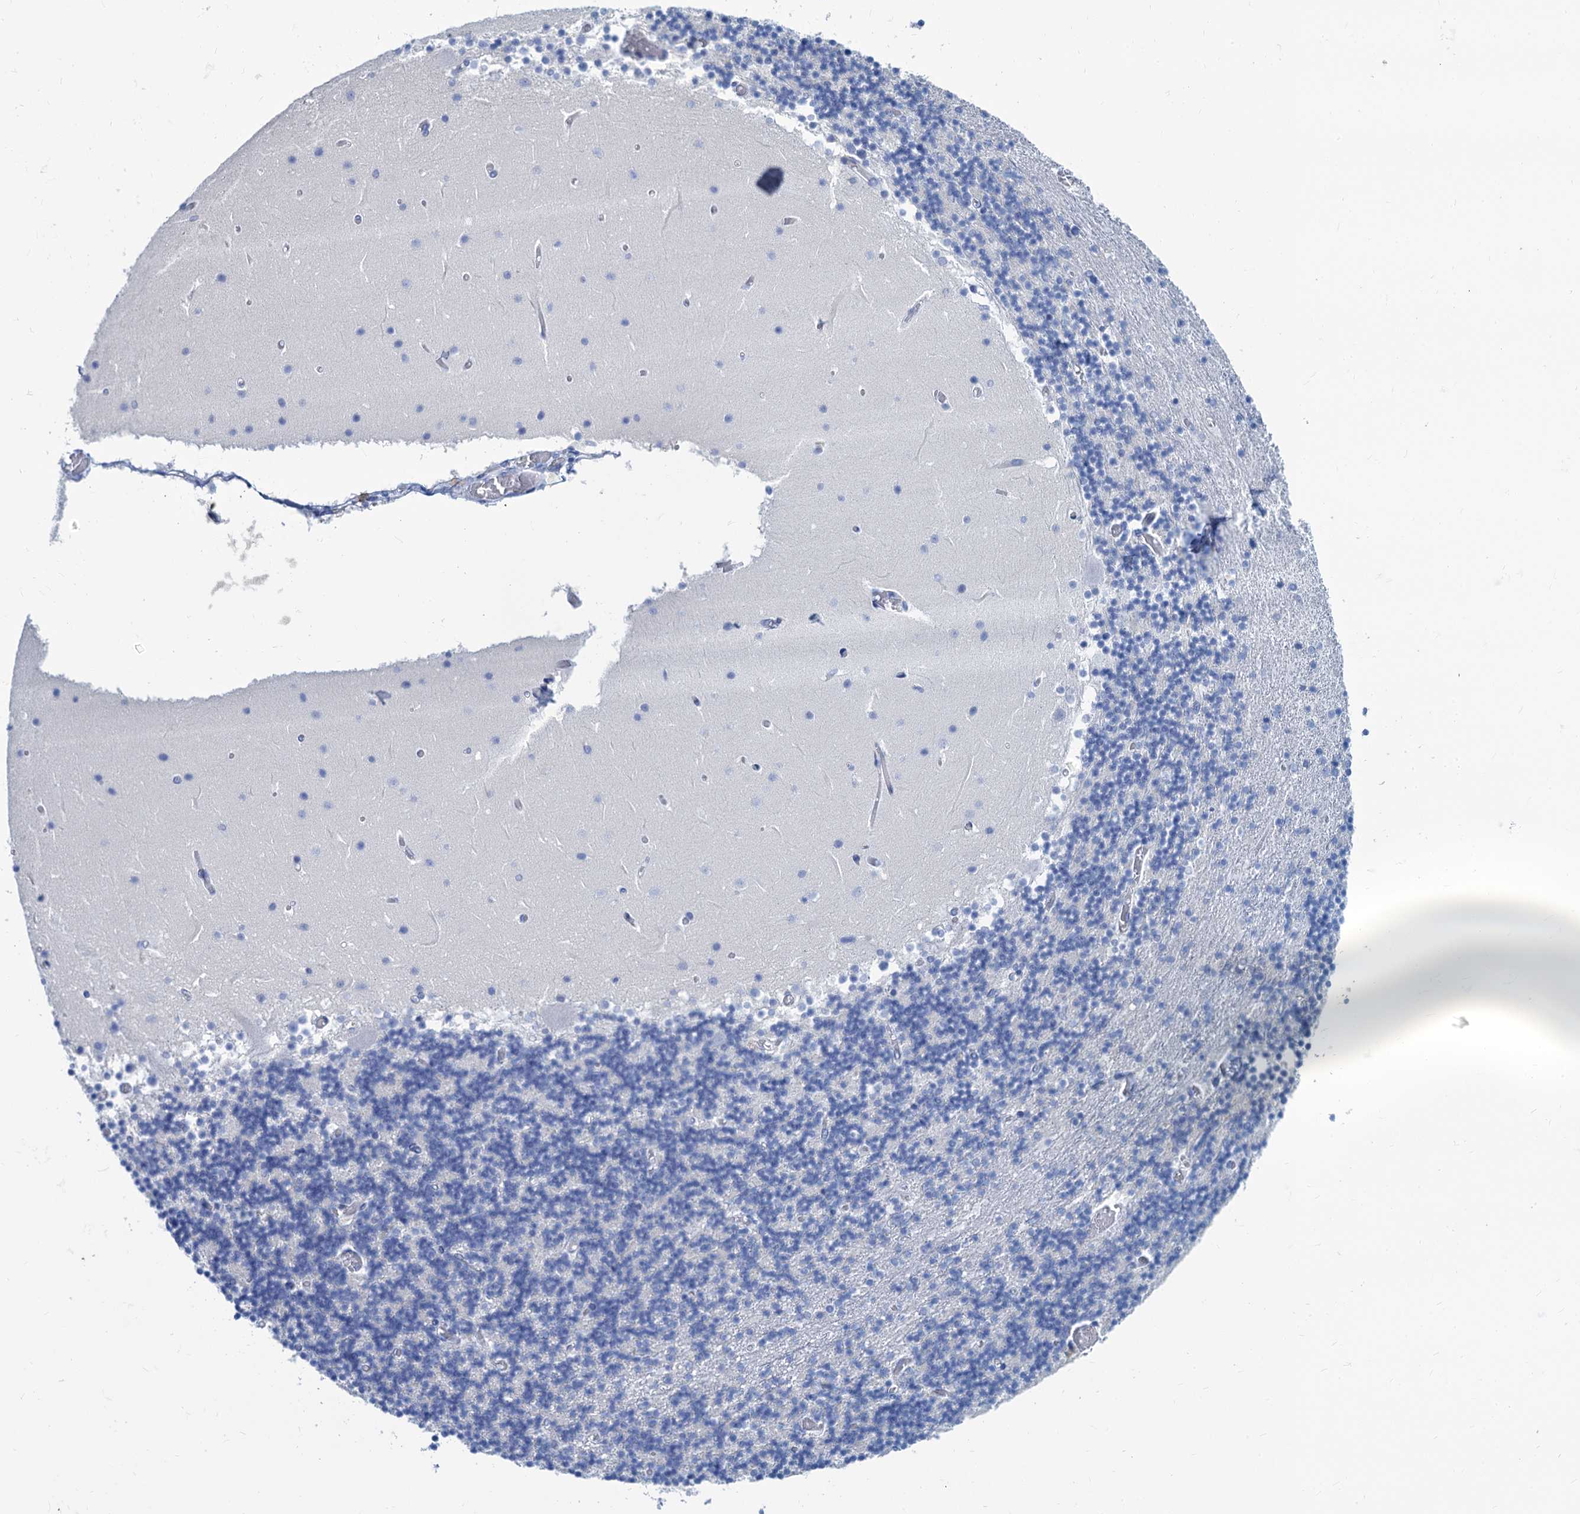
{"staining": {"intensity": "negative", "quantity": "none", "location": "none"}, "tissue": "cerebellum", "cell_type": "Cells in granular layer", "image_type": "normal", "snomed": [{"axis": "morphology", "description": "Normal tissue, NOS"}, {"axis": "topography", "description": "Cerebellum"}], "caption": "Immunohistochemical staining of benign human cerebellum reveals no significant positivity in cells in granular layer. Nuclei are stained in blue.", "gene": "CABYR", "patient": {"sex": "female", "age": 28}}